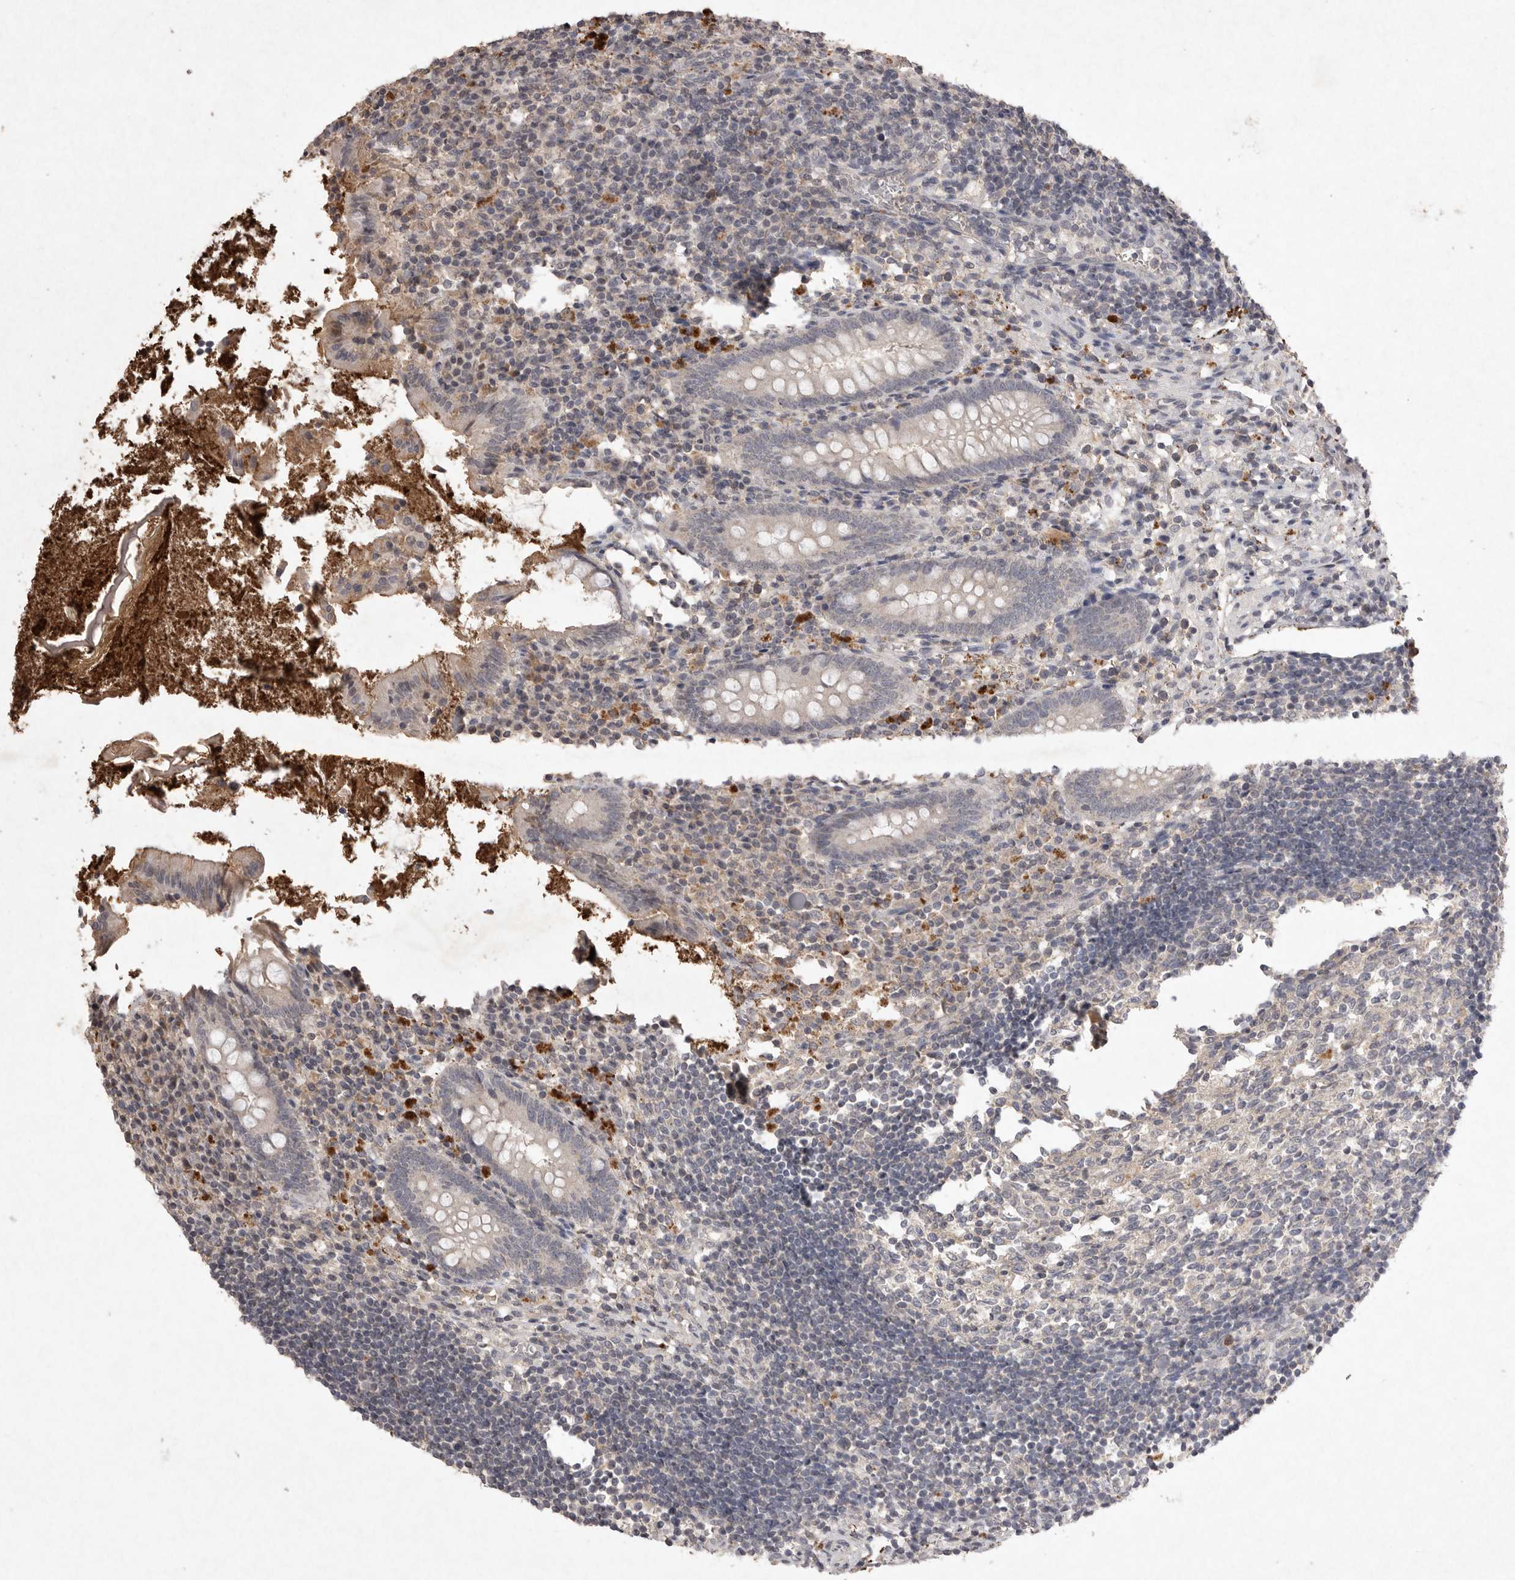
{"staining": {"intensity": "negative", "quantity": "none", "location": "none"}, "tissue": "appendix", "cell_type": "Glandular cells", "image_type": "normal", "snomed": [{"axis": "morphology", "description": "Normal tissue, NOS"}, {"axis": "topography", "description": "Appendix"}], "caption": "Immunohistochemistry of benign human appendix displays no expression in glandular cells.", "gene": "APLNR", "patient": {"sex": "female", "age": 17}}